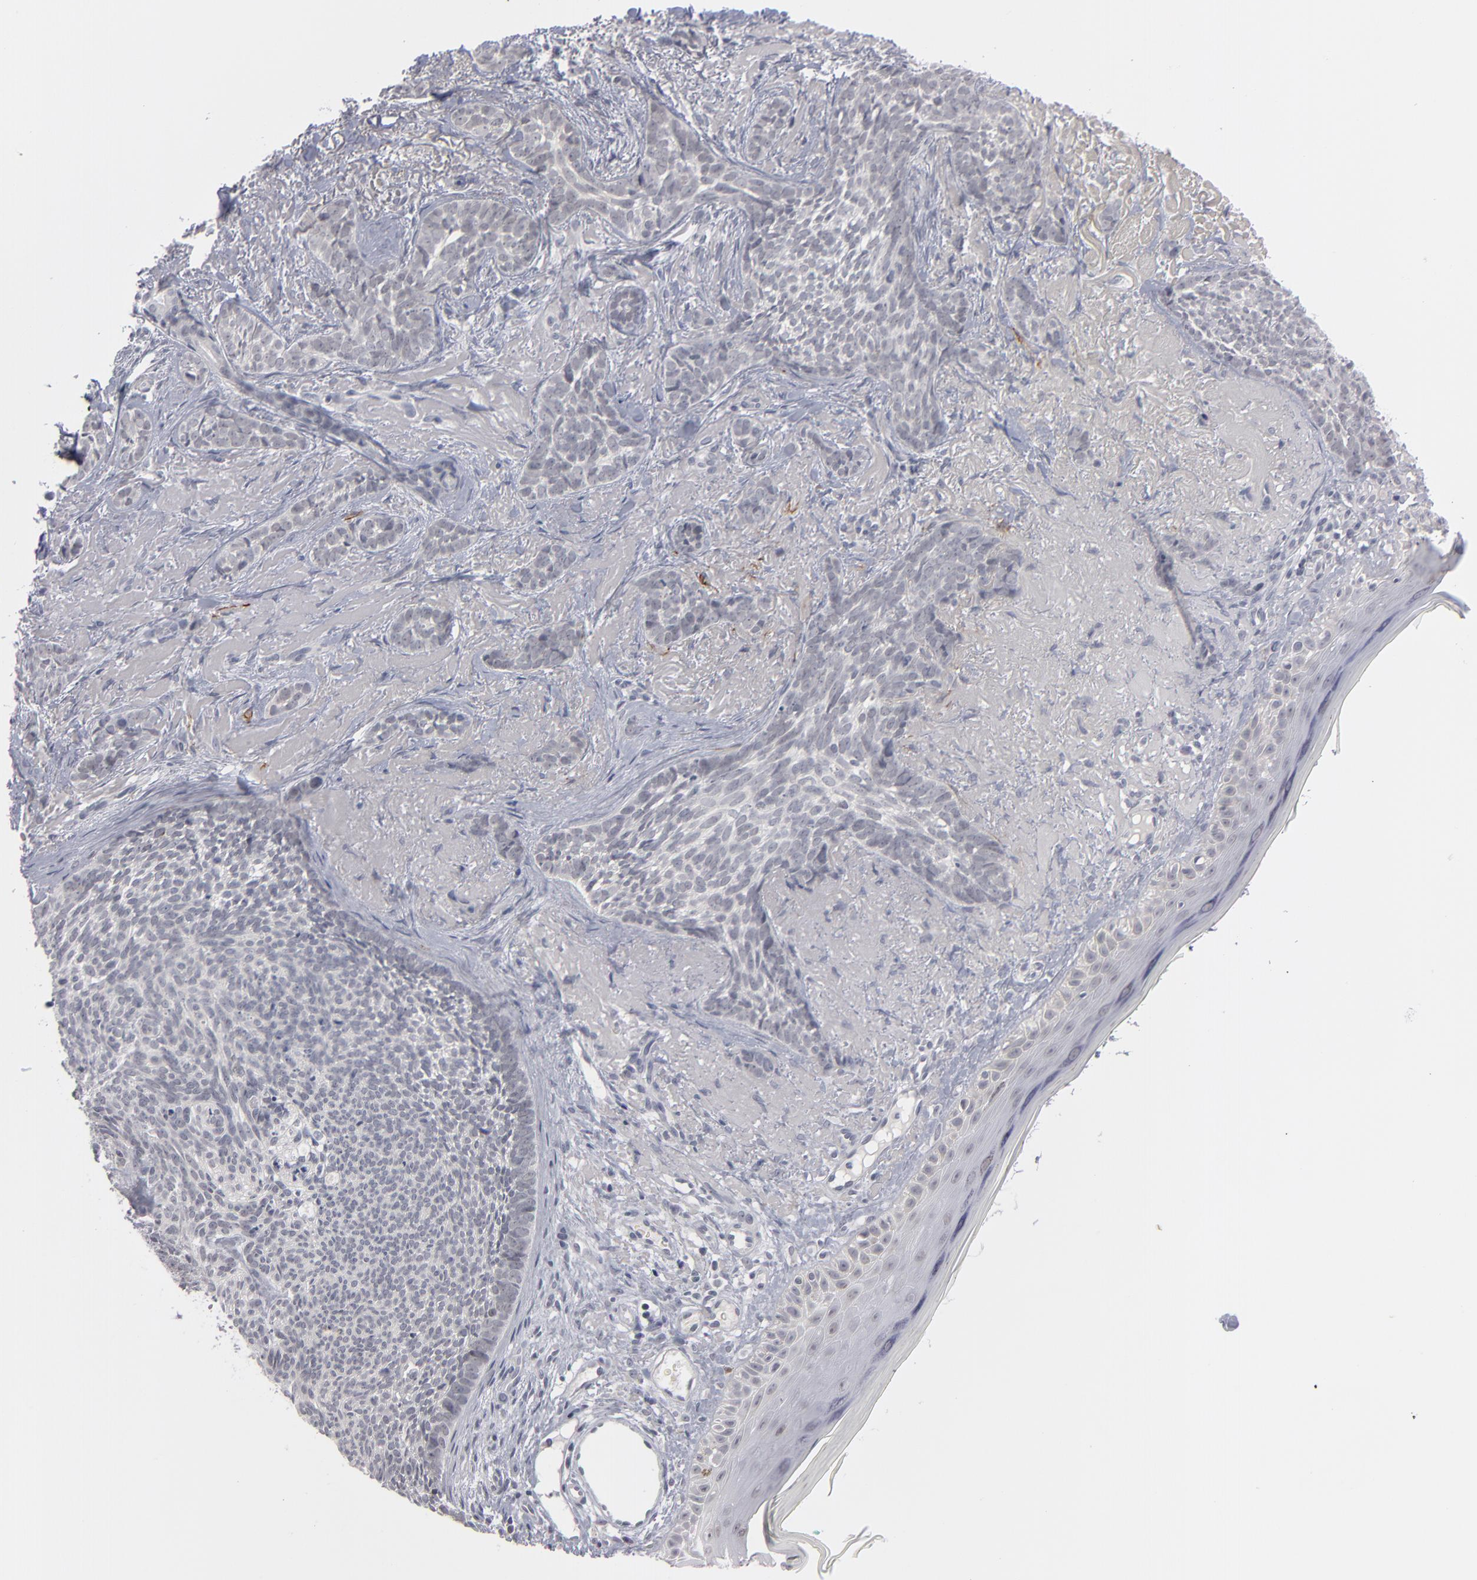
{"staining": {"intensity": "negative", "quantity": "none", "location": "none"}, "tissue": "skin cancer", "cell_type": "Tumor cells", "image_type": "cancer", "snomed": [{"axis": "morphology", "description": "Basal cell carcinoma"}, {"axis": "topography", "description": "Skin"}], "caption": "Immunohistochemical staining of skin cancer (basal cell carcinoma) demonstrates no significant expression in tumor cells.", "gene": "KIAA1210", "patient": {"sex": "female", "age": 81}}